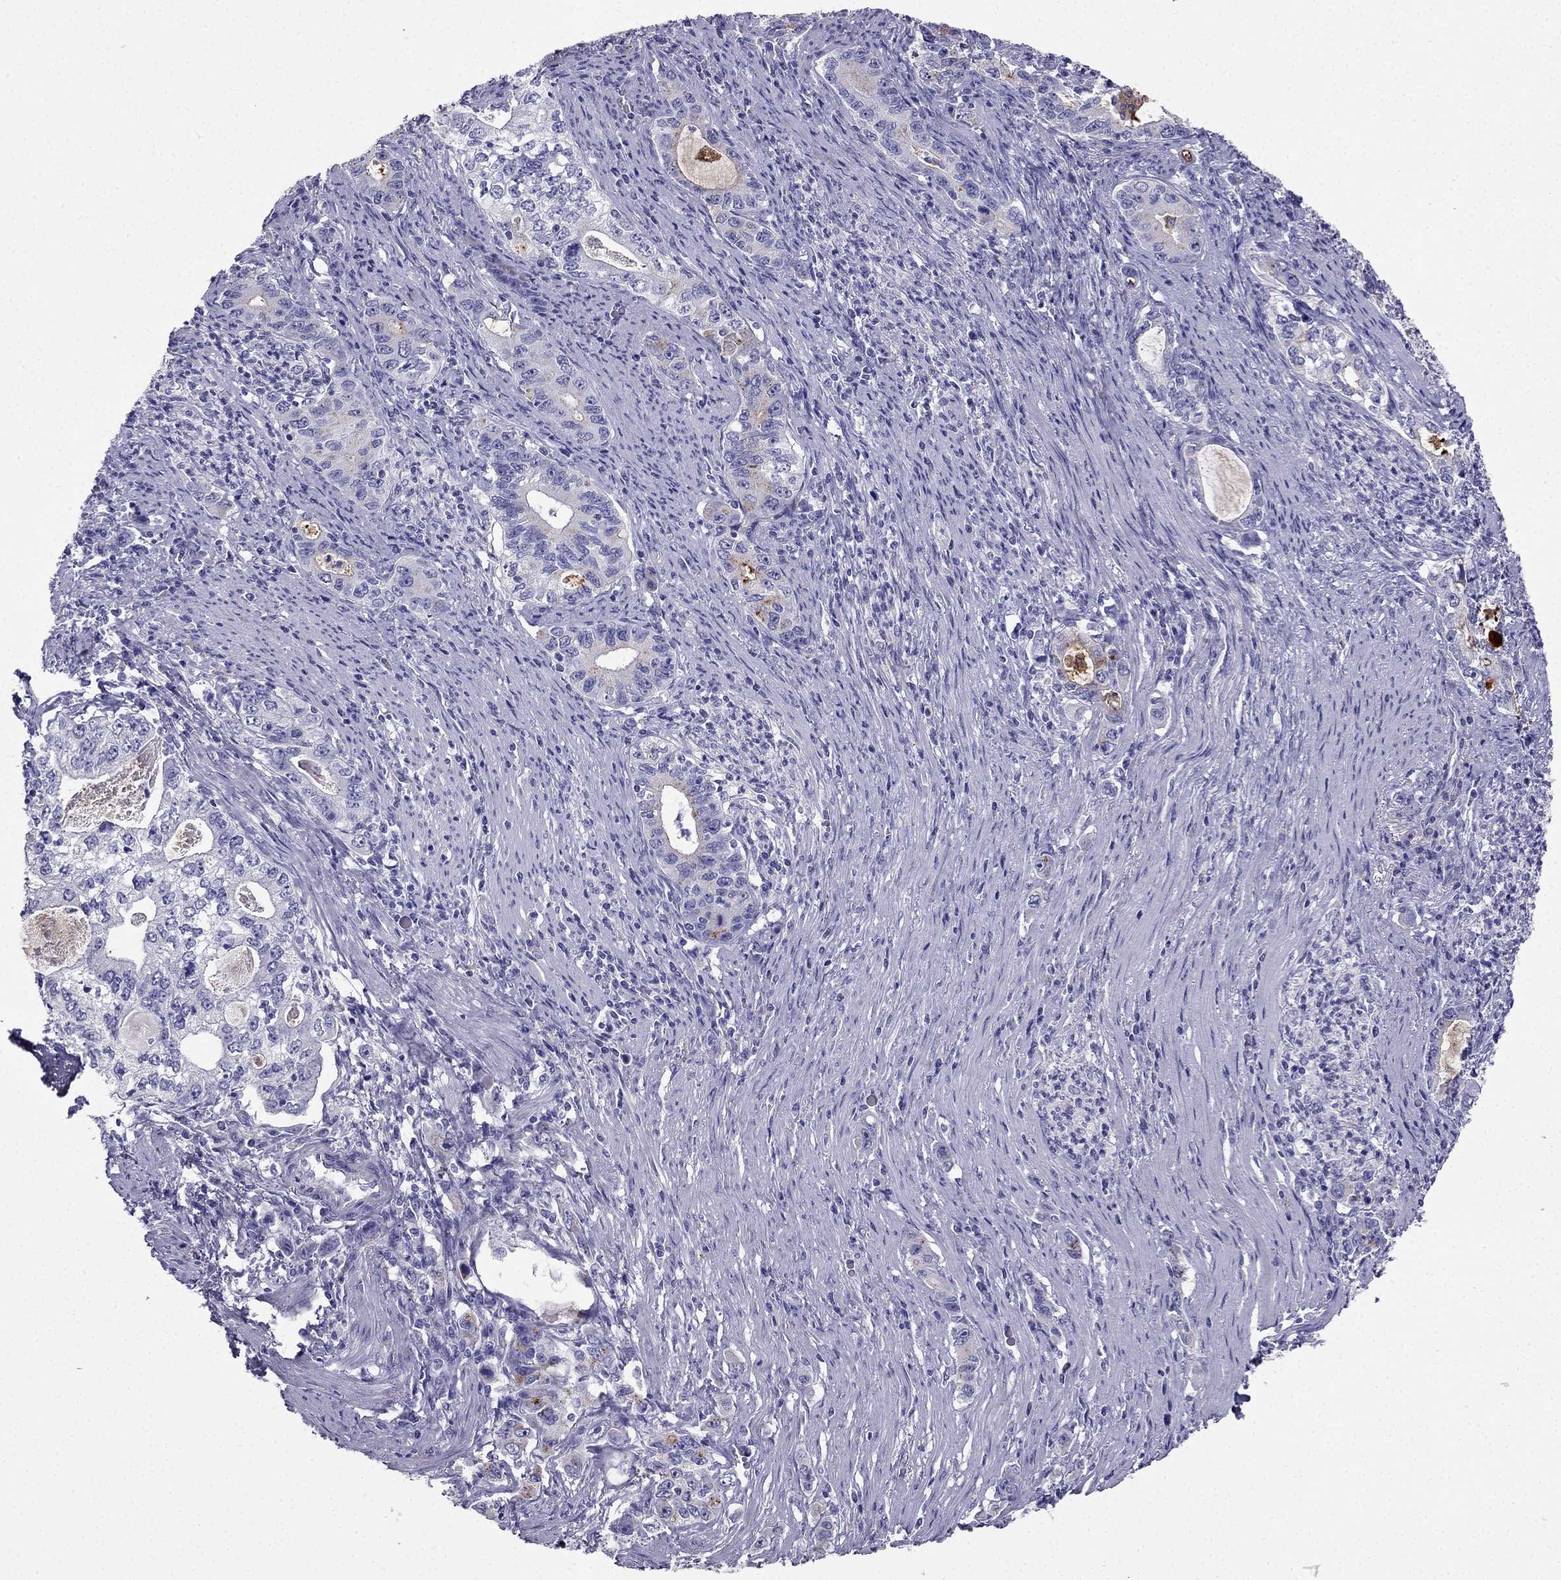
{"staining": {"intensity": "negative", "quantity": "none", "location": "none"}, "tissue": "stomach cancer", "cell_type": "Tumor cells", "image_type": "cancer", "snomed": [{"axis": "morphology", "description": "Adenocarcinoma, NOS"}, {"axis": "topography", "description": "Stomach, lower"}], "caption": "This is a photomicrograph of IHC staining of stomach cancer, which shows no staining in tumor cells.", "gene": "PTH", "patient": {"sex": "female", "age": 72}}